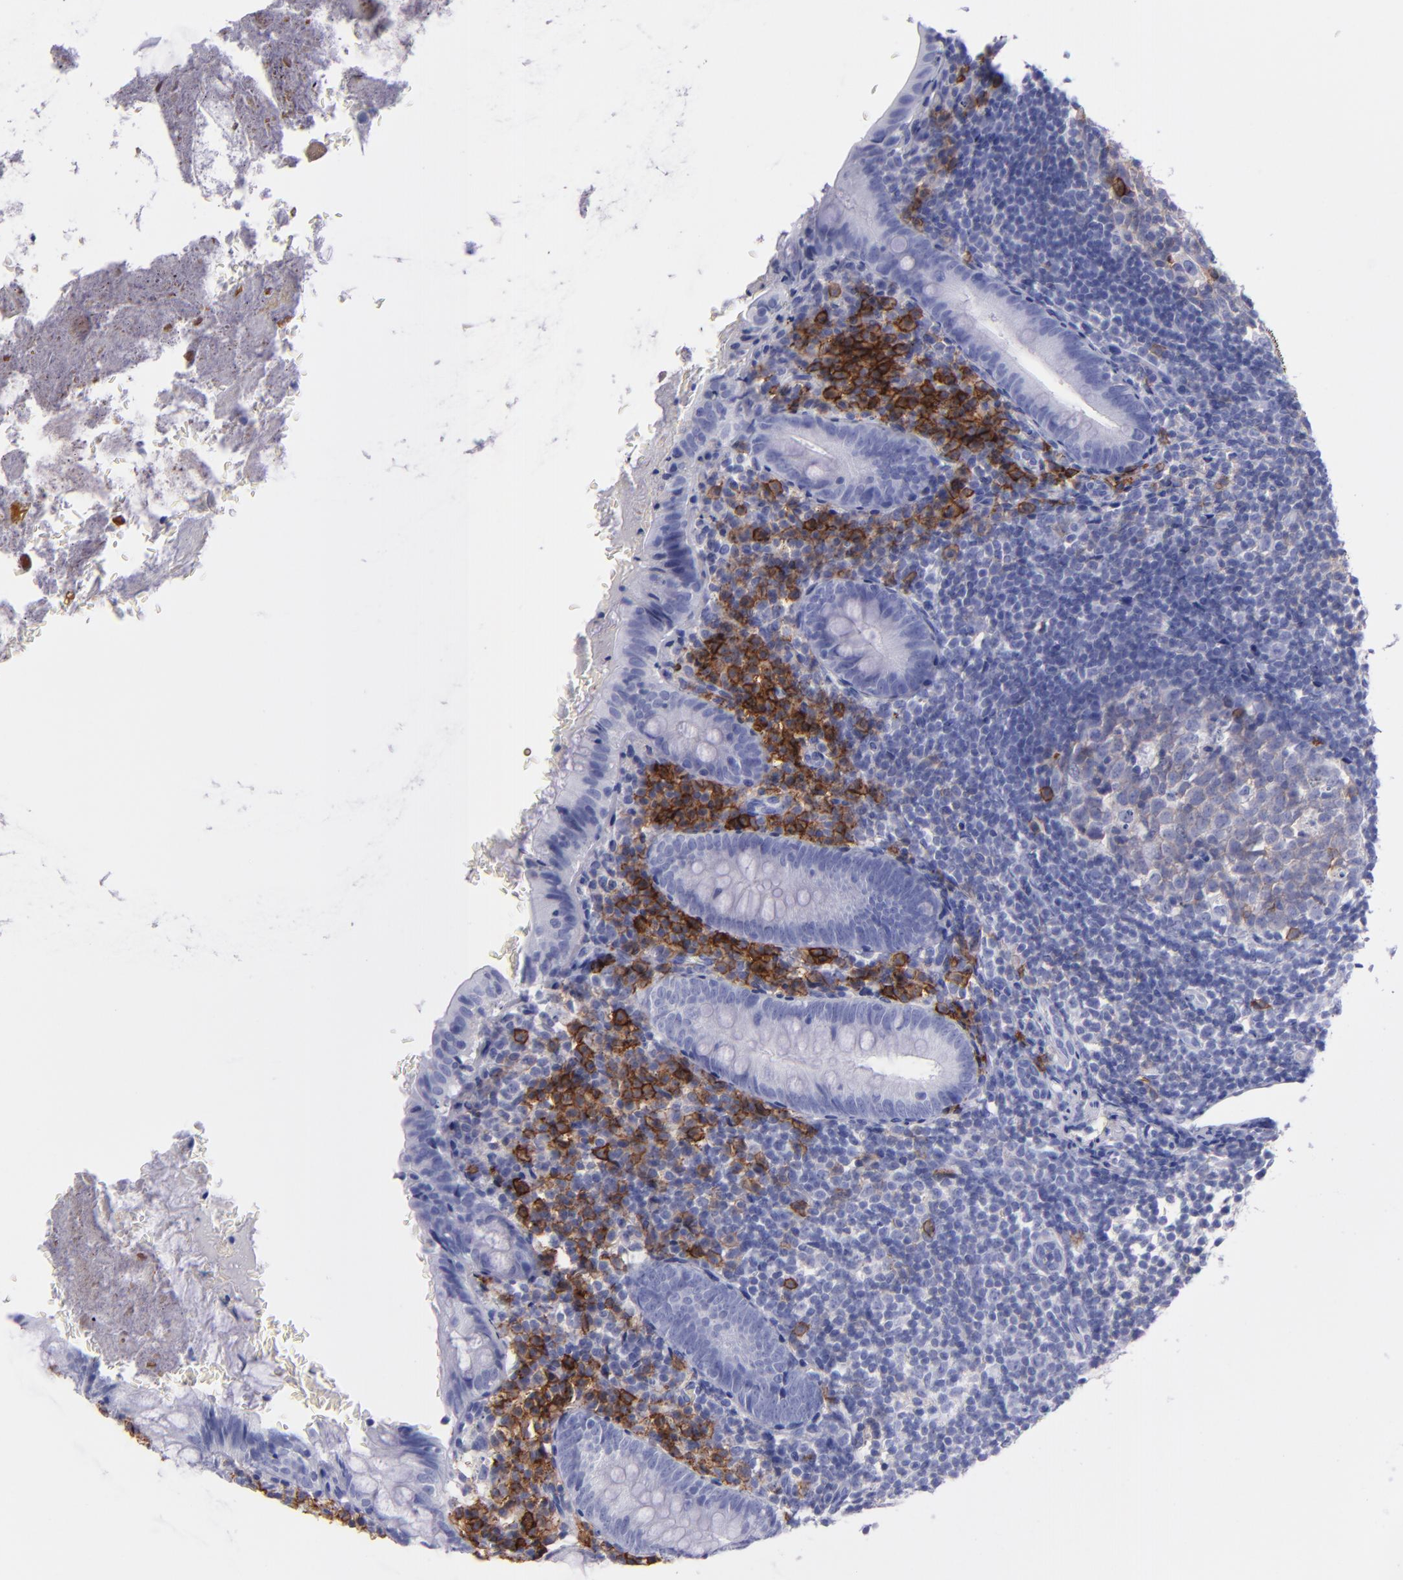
{"staining": {"intensity": "negative", "quantity": "none", "location": "none"}, "tissue": "appendix", "cell_type": "Glandular cells", "image_type": "normal", "snomed": [{"axis": "morphology", "description": "Normal tissue, NOS"}, {"axis": "topography", "description": "Appendix"}], "caption": "IHC of benign appendix shows no staining in glandular cells. Brightfield microscopy of immunohistochemistry stained with DAB (brown) and hematoxylin (blue), captured at high magnification.", "gene": "CD38", "patient": {"sex": "female", "age": 10}}